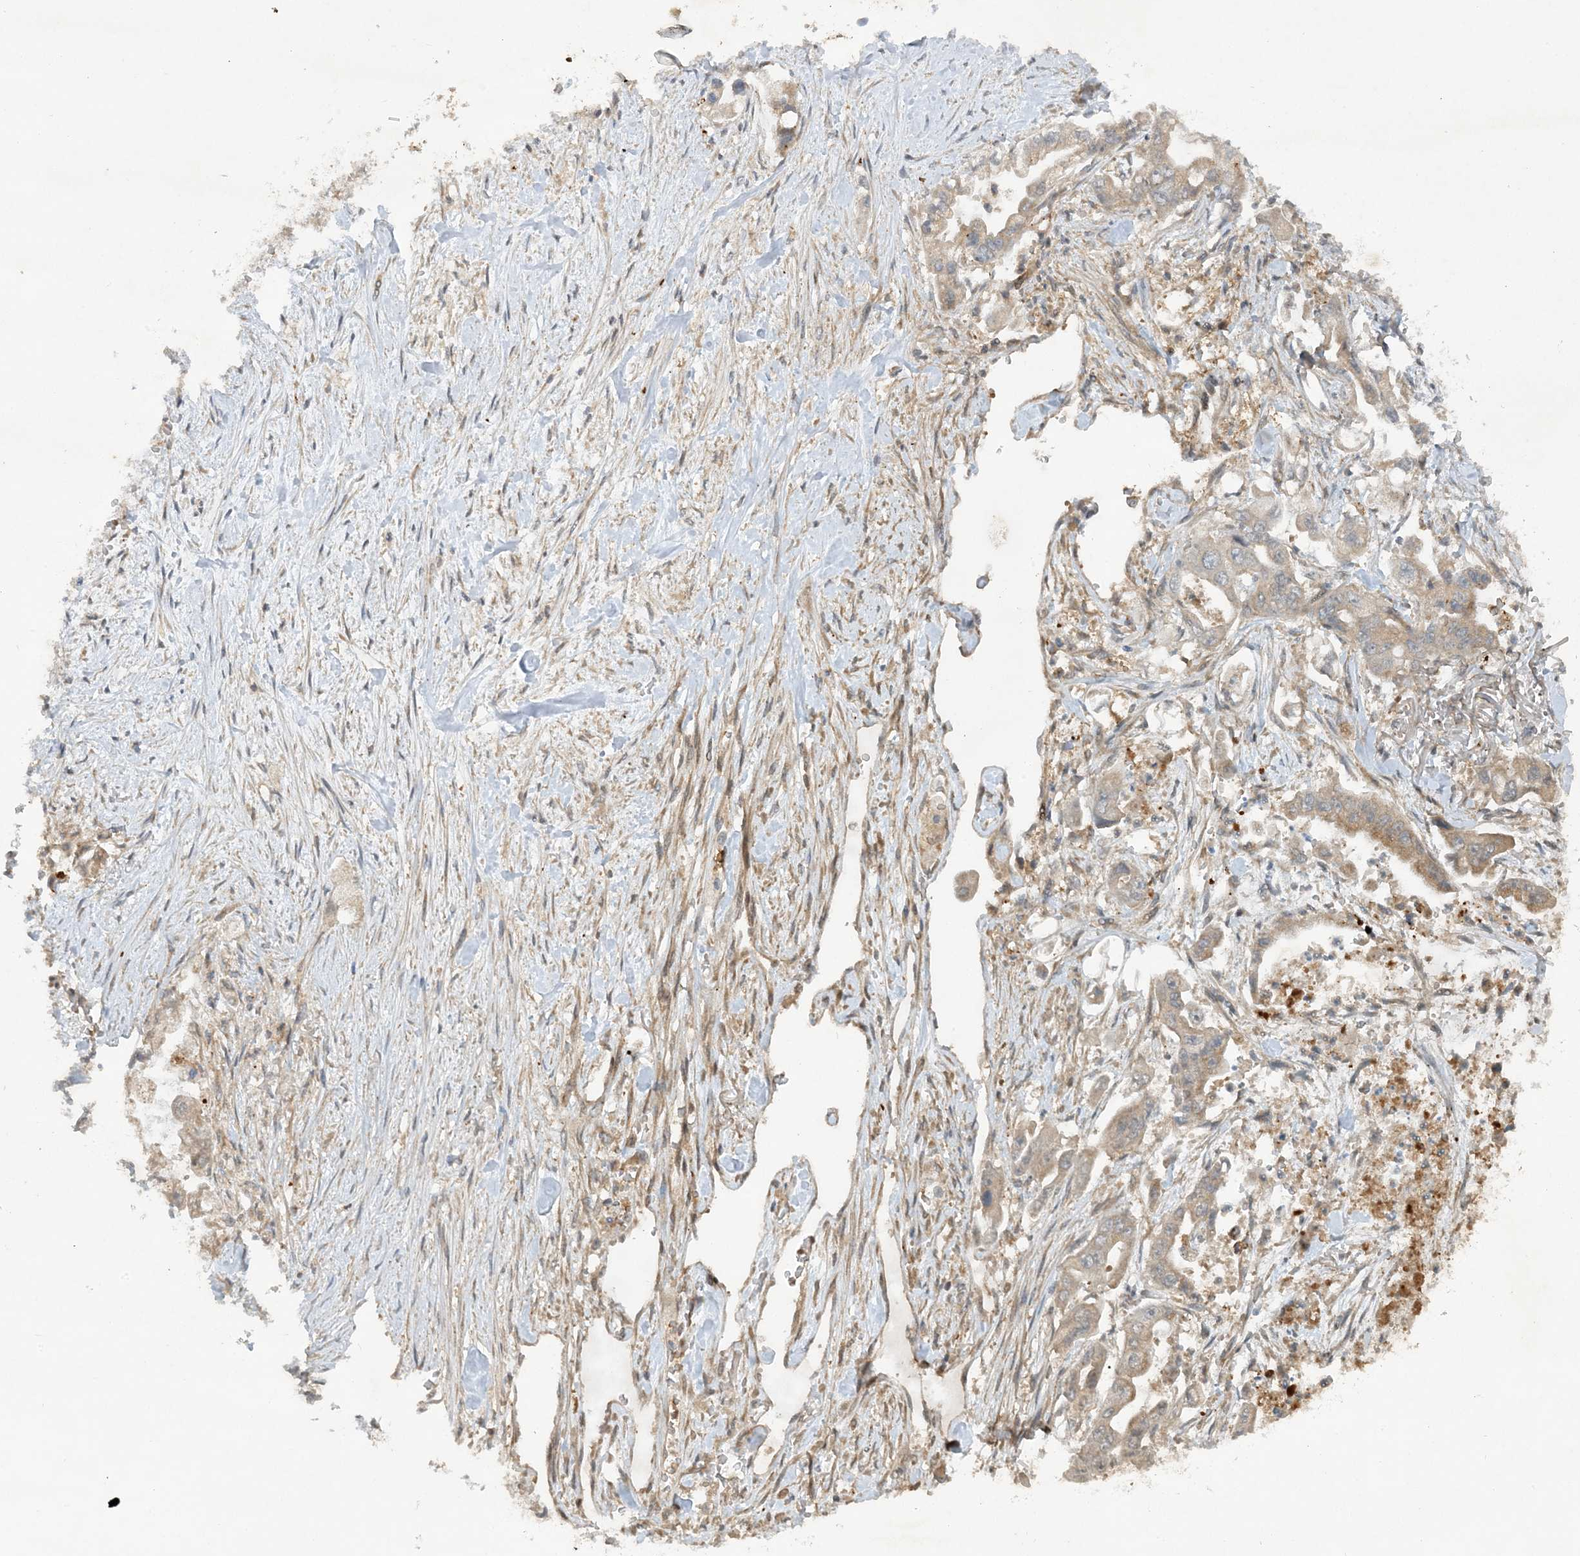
{"staining": {"intensity": "weak", "quantity": "<25%", "location": "cytoplasmic/membranous"}, "tissue": "stomach cancer", "cell_type": "Tumor cells", "image_type": "cancer", "snomed": [{"axis": "morphology", "description": "Adenocarcinoma, NOS"}, {"axis": "topography", "description": "Stomach"}], "caption": "An image of human stomach cancer is negative for staining in tumor cells.", "gene": "STAM2", "patient": {"sex": "male", "age": 62}}